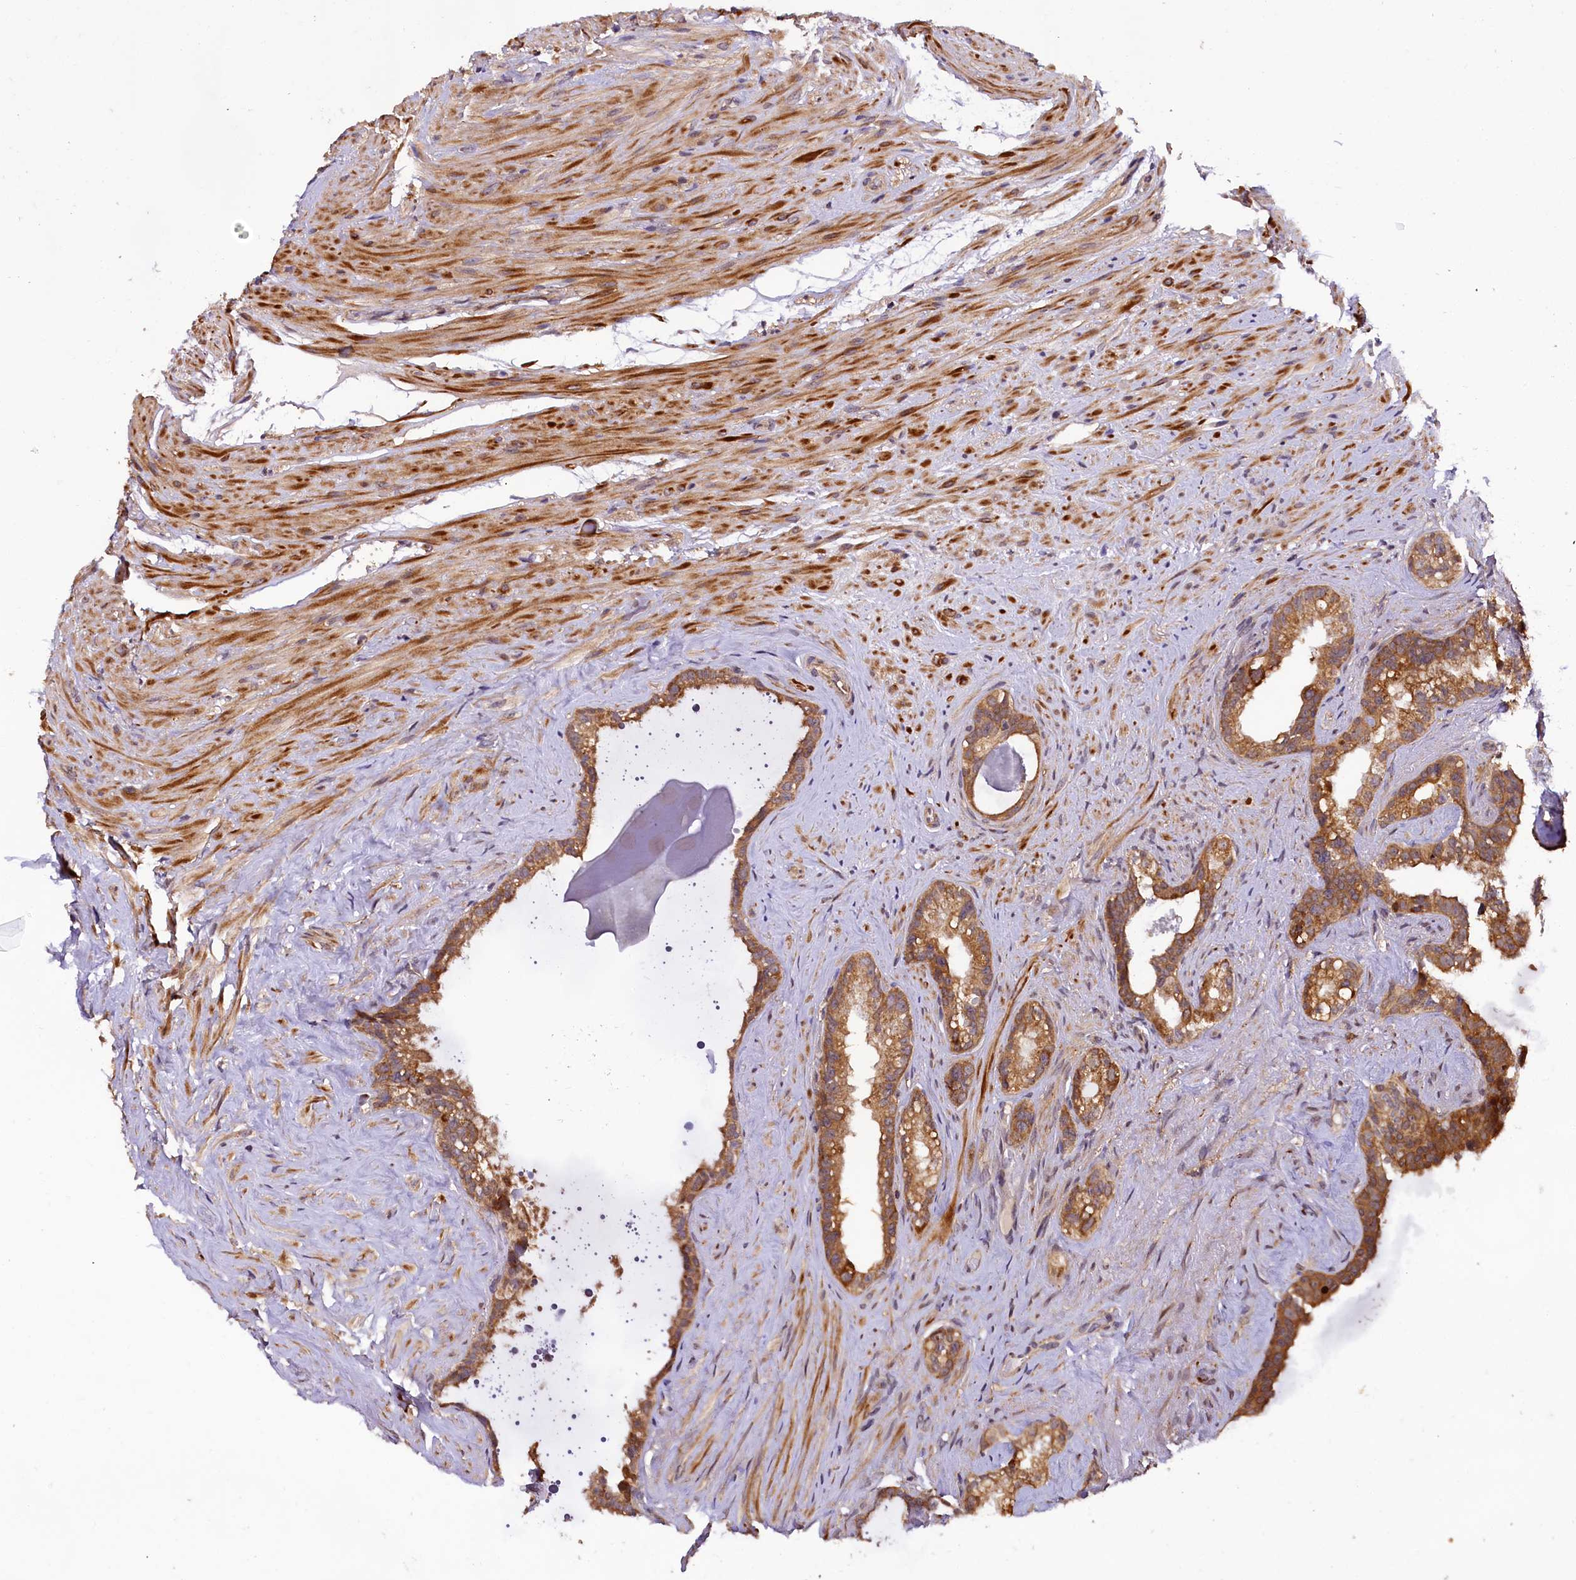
{"staining": {"intensity": "strong", "quantity": ">75%", "location": "cytoplasmic/membranous"}, "tissue": "seminal vesicle", "cell_type": "Glandular cells", "image_type": "normal", "snomed": [{"axis": "morphology", "description": "Normal tissue, NOS"}, {"axis": "topography", "description": "Prostate"}, {"axis": "topography", "description": "Seminal veicle"}], "caption": "Strong cytoplasmic/membranous staining for a protein is appreciated in approximately >75% of glandular cells of benign seminal vesicle using IHC.", "gene": "DOHH", "patient": {"sex": "male", "age": 79}}